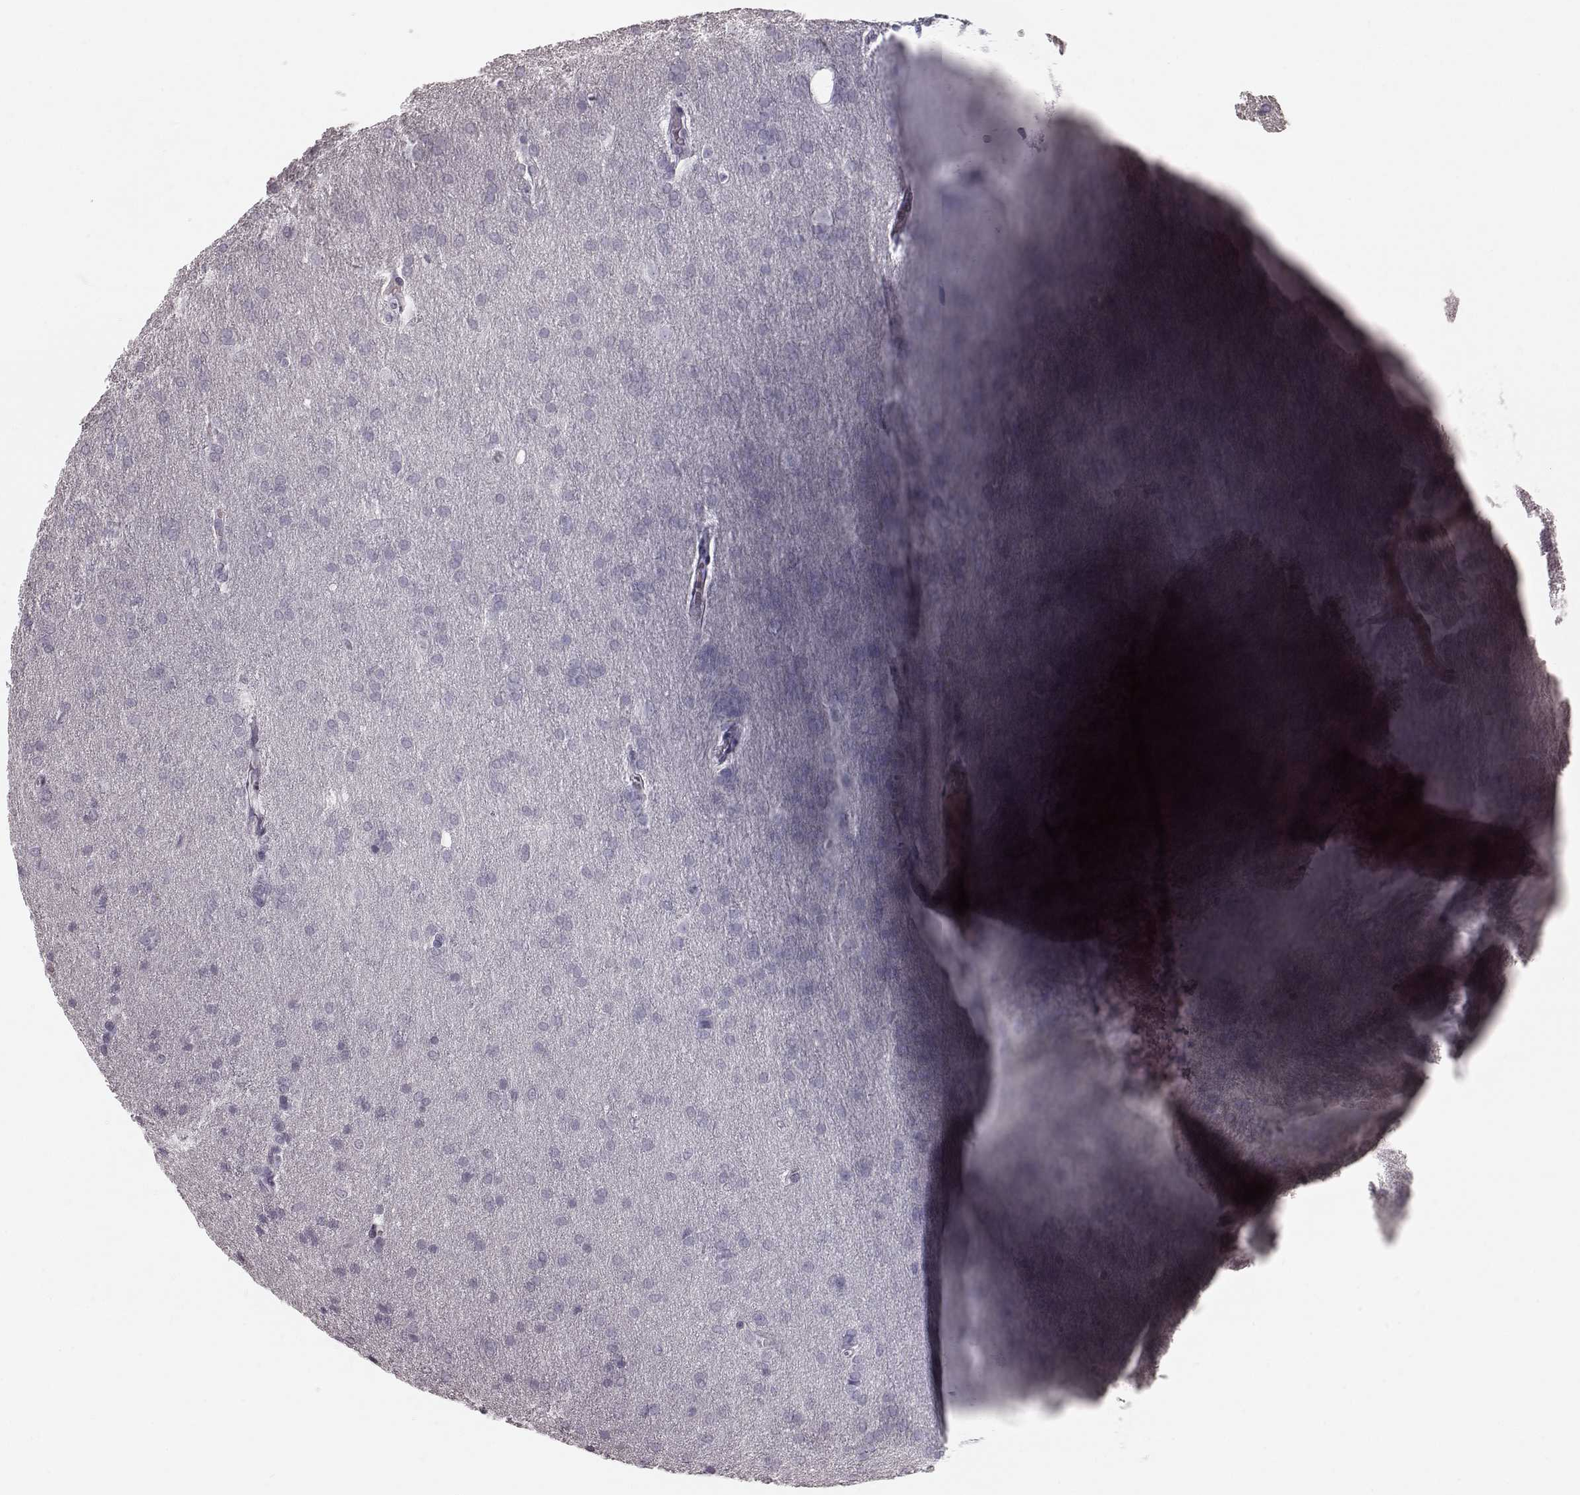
{"staining": {"intensity": "negative", "quantity": "none", "location": "none"}, "tissue": "glioma", "cell_type": "Tumor cells", "image_type": "cancer", "snomed": [{"axis": "morphology", "description": "Glioma, malignant, Low grade"}, {"axis": "topography", "description": "Brain"}], "caption": "IHC photomicrograph of neoplastic tissue: human low-grade glioma (malignant) stained with DAB reveals no significant protein expression in tumor cells.", "gene": "ZNF433", "patient": {"sex": "female", "age": 32}}